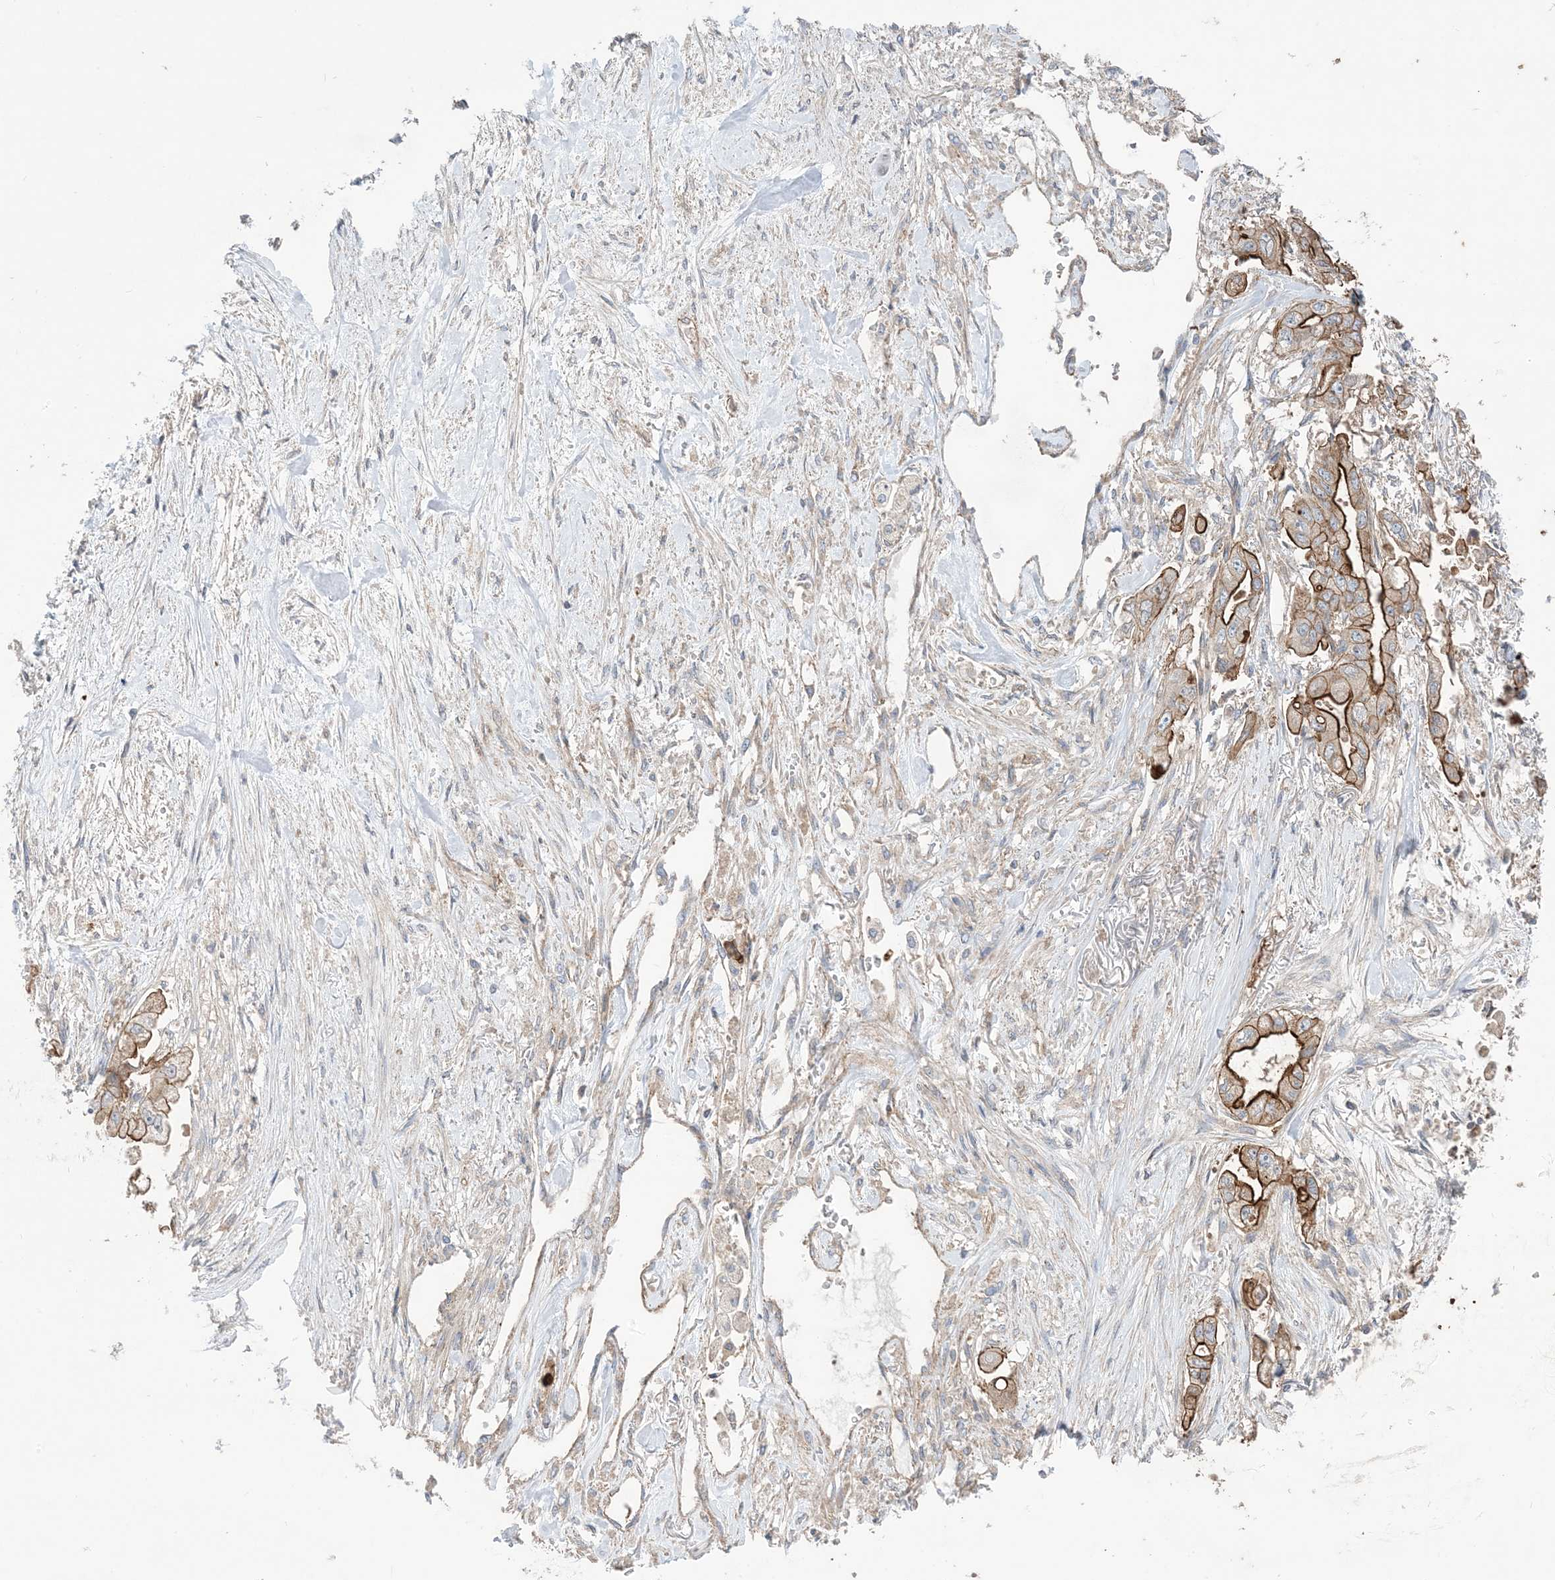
{"staining": {"intensity": "strong", "quantity": ">75%", "location": "cytoplasmic/membranous"}, "tissue": "stomach cancer", "cell_type": "Tumor cells", "image_type": "cancer", "snomed": [{"axis": "morphology", "description": "Adenocarcinoma, NOS"}, {"axis": "topography", "description": "Stomach"}], "caption": "Immunohistochemistry (IHC) micrograph of human adenocarcinoma (stomach) stained for a protein (brown), which demonstrates high levels of strong cytoplasmic/membranous expression in about >75% of tumor cells.", "gene": "CCNY", "patient": {"sex": "male", "age": 62}}